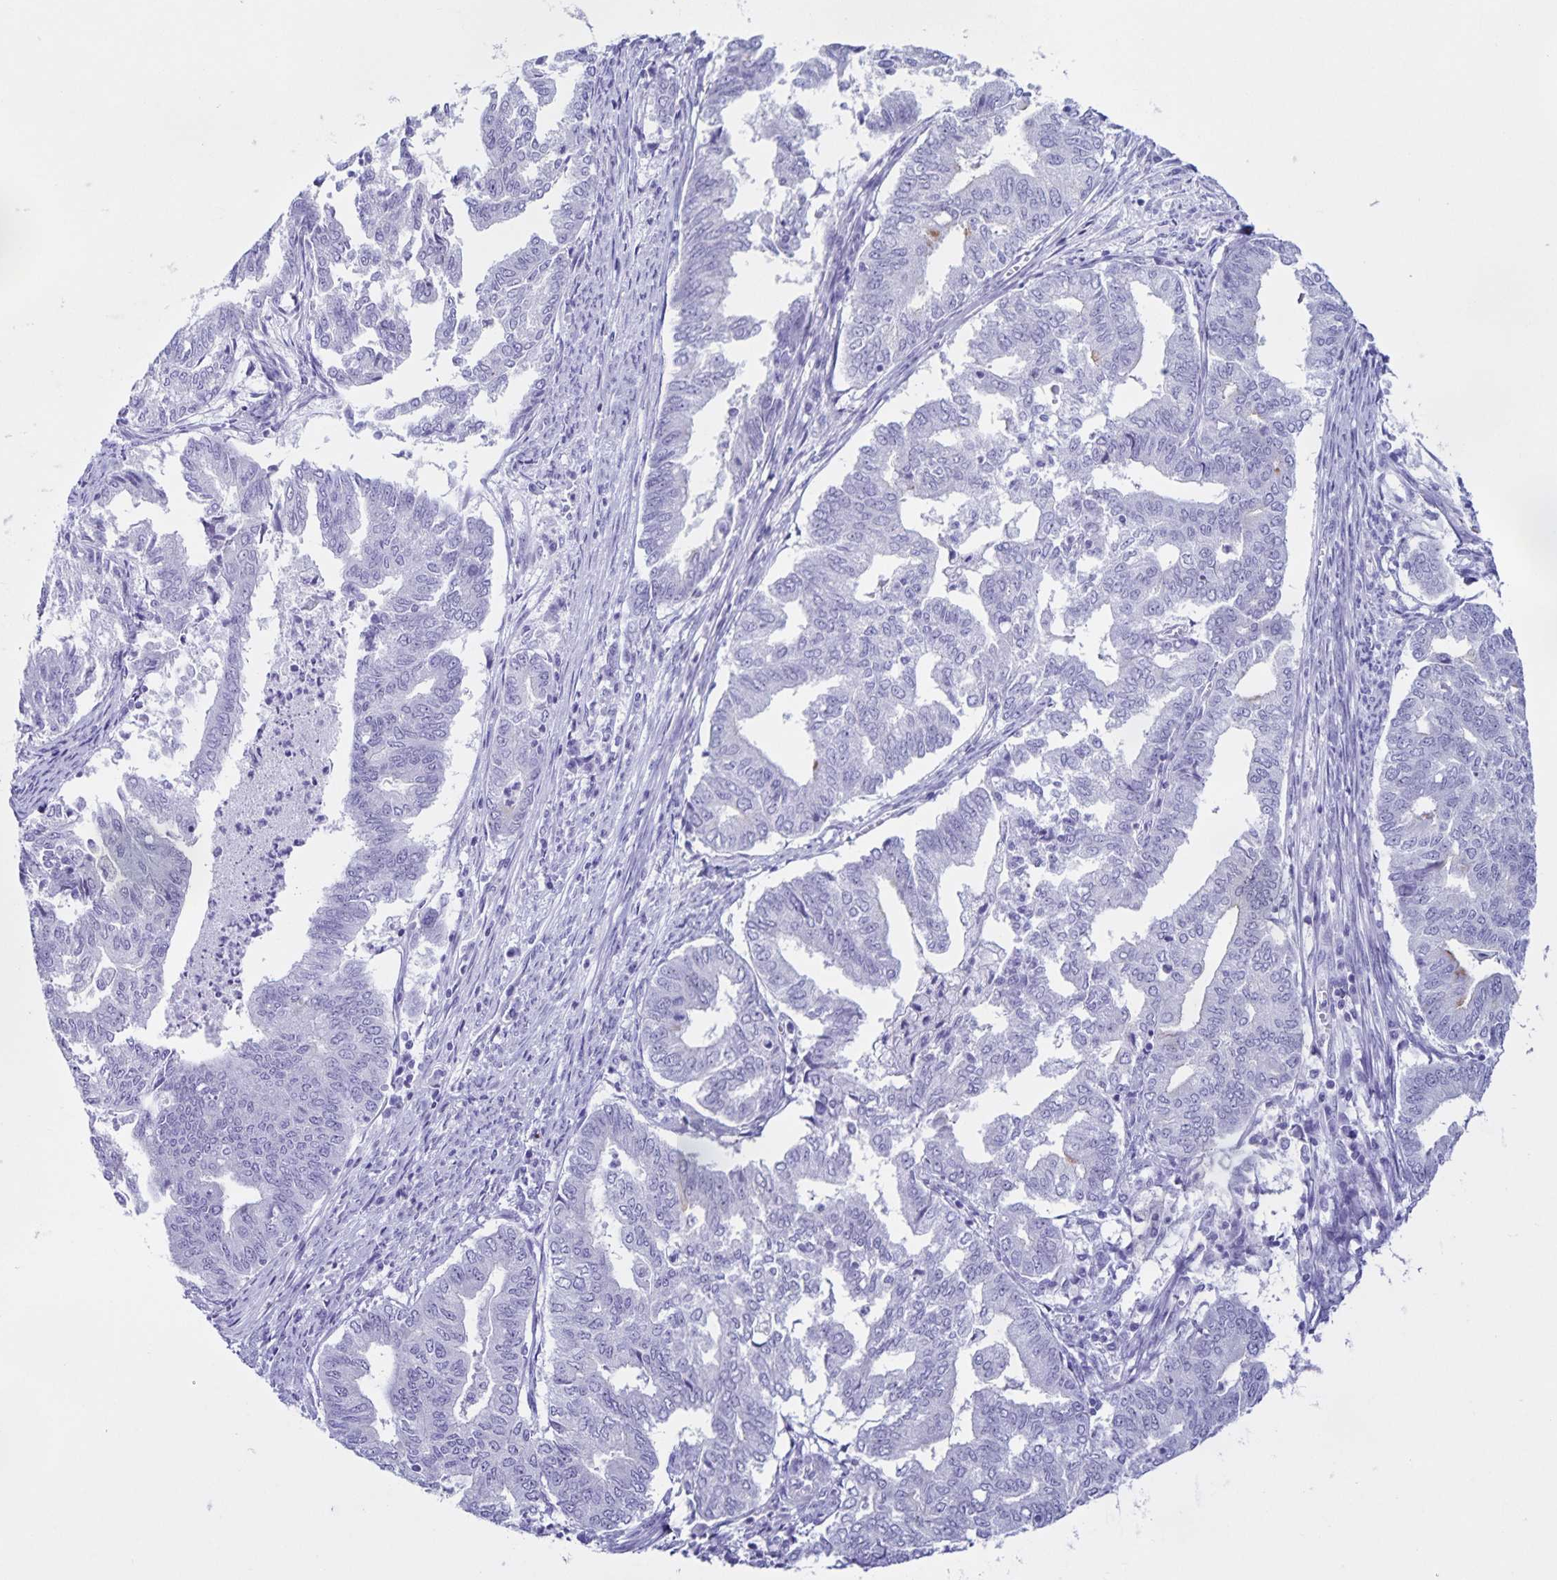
{"staining": {"intensity": "negative", "quantity": "none", "location": "none"}, "tissue": "endometrial cancer", "cell_type": "Tumor cells", "image_type": "cancer", "snomed": [{"axis": "morphology", "description": "Adenocarcinoma, NOS"}, {"axis": "topography", "description": "Endometrium"}], "caption": "IHC photomicrograph of neoplastic tissue: human endometrial cancer stained with DAB displays no significant protein staining in tumor cells.", "gene": "FAM170A", "patient": {"sex": "female", "age": 79}}